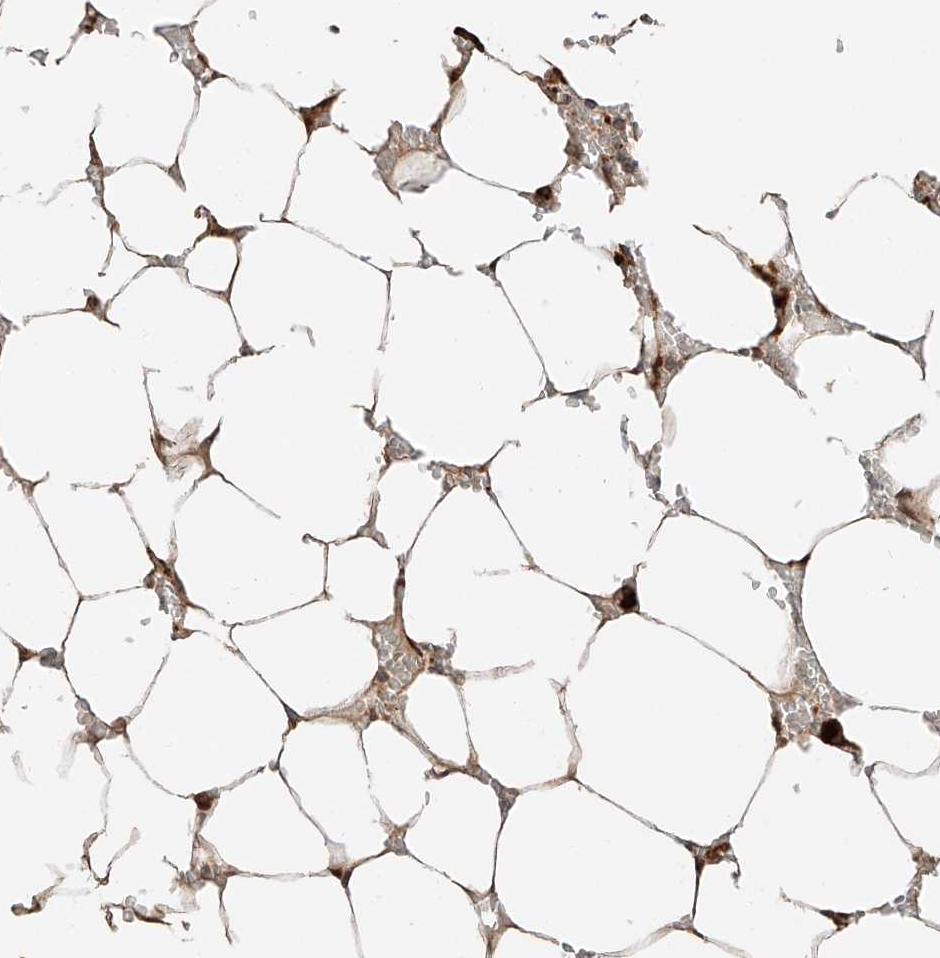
{"staining": {"intensity": "moderate", "quantity": ">75%", "location": "cytoplasmic/membranous"}, "tissue": "bone marrow", "cell_type": "Hematopoietic cells", "image_type": "normal", "snomed": [{"axis": "morphology", "description": "Normal tissue, NOS"}, {"axis": "topography", "description": "Bone marrow"}], "caption": "Immunohistochemical staining of normal bone marrow exhibits moderate cytoplasmic/membranous protein staining in approximately >75% of hematopoietic cells. Immunohistochemistry stains the protein of interest in brown and the nuclei are stained blue.", "gene": "ZNF84", "patient": {"sex": "male", "age": 70}}